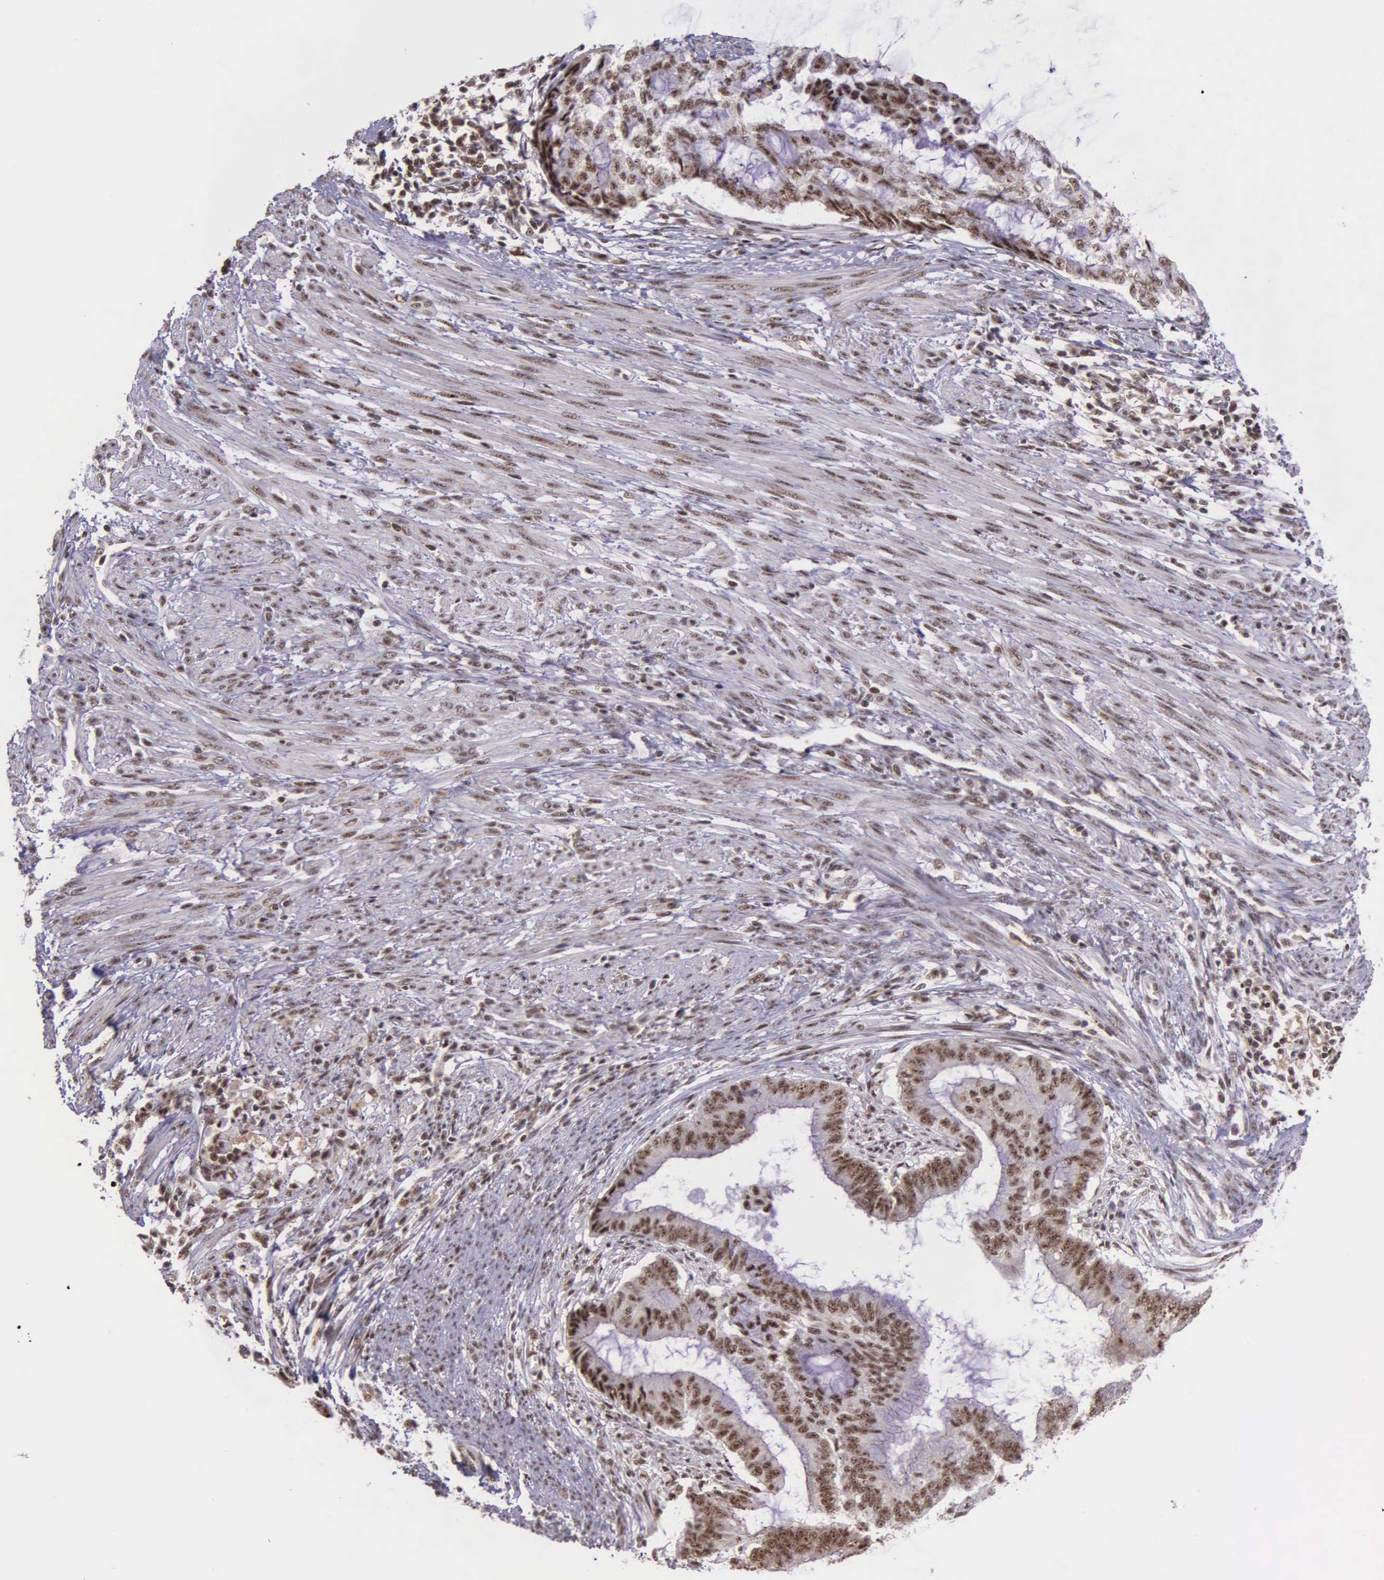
{"staining": {"intensity": "moderate", "quantity": ">75%", "location": "nuclear"}, "tissue": "endometrial cancer", "cell_type": "Tumor cells", "image_type": "cancer", "snomed": [{"axis": "morphology", "description": "Adenocarcinoma, NOS"}, {"axis": "topography", "description": "Endometrium"}], "caption": "DAB (3,3'-diaminobenzidine) immunohistochemical staining of endometrial cancer exhibits moderate nuclear protein staining in approximately >75% of tumor cells.", "gene": "FAM47A", "patient": {"sex": "female", "age": 63}}